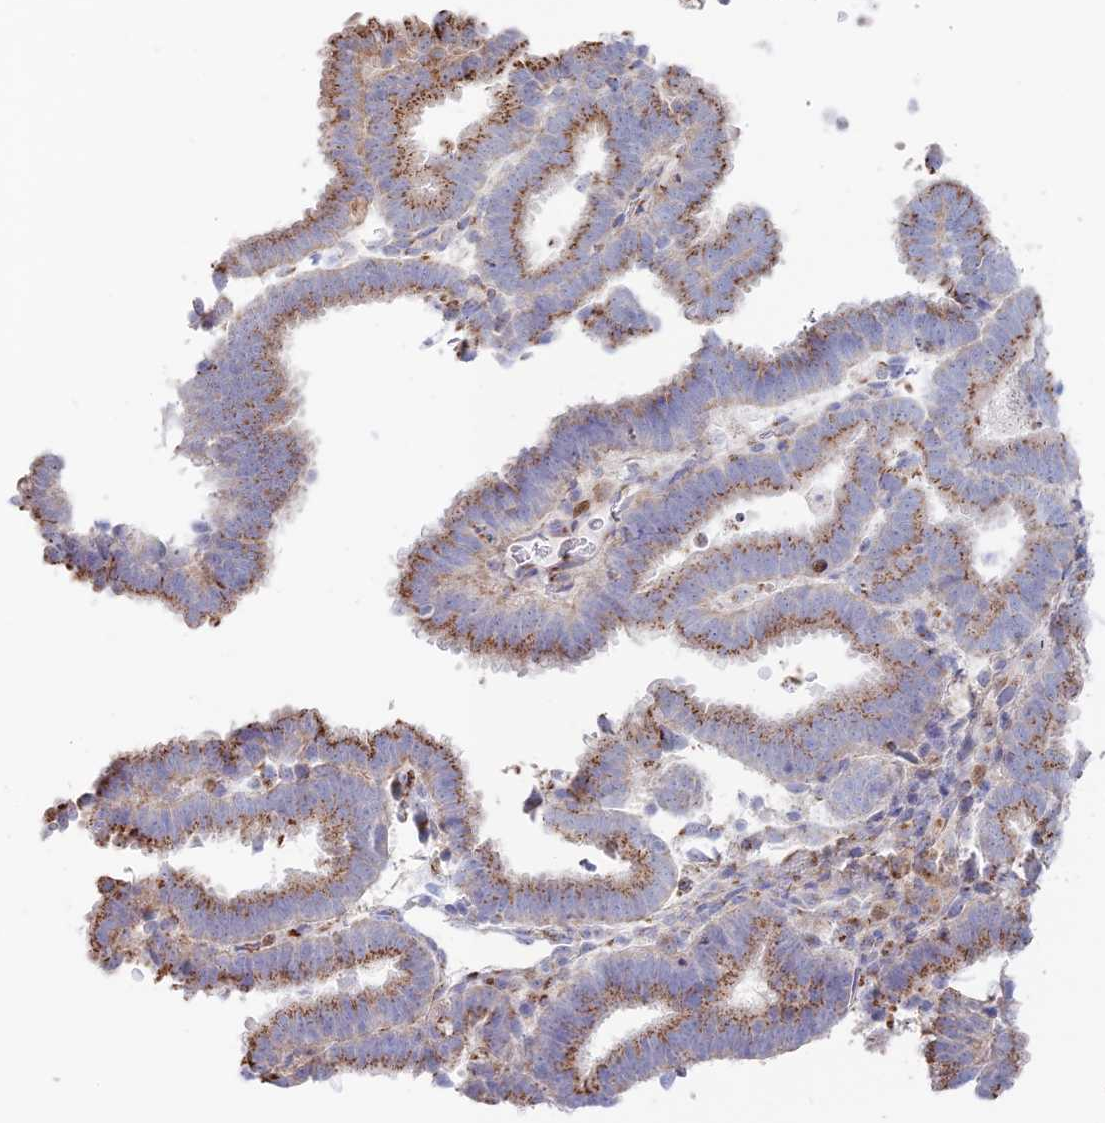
{"staining": {"intensity": "moderate", "quantity": ">75%", "location": "cytoplasmic/membranous"}, "tissue": "endometrial cancer", "cell_type": "Tumor cells", "image_type": "cancer", "snomed": [{"axis": "morphology", "description": "Adenocarcinoma, NOS"}, {"axis": "topography", "description": "Endometrium"}], "caption": "The histopathology image exhibits immunohistochemical staining of endometrial cancer. There is moderate cytoplasmic/membranous positivity is seen in approximately >75% of tumor cells. The staining was performed using DAB (3,3'-diaminobenzidine), with brown indicating positive protein expression. Nuclei are stained blue with hematoxylin.", "gene": "HS2ST1", "patient": {"sex": "female", "age": 70}}